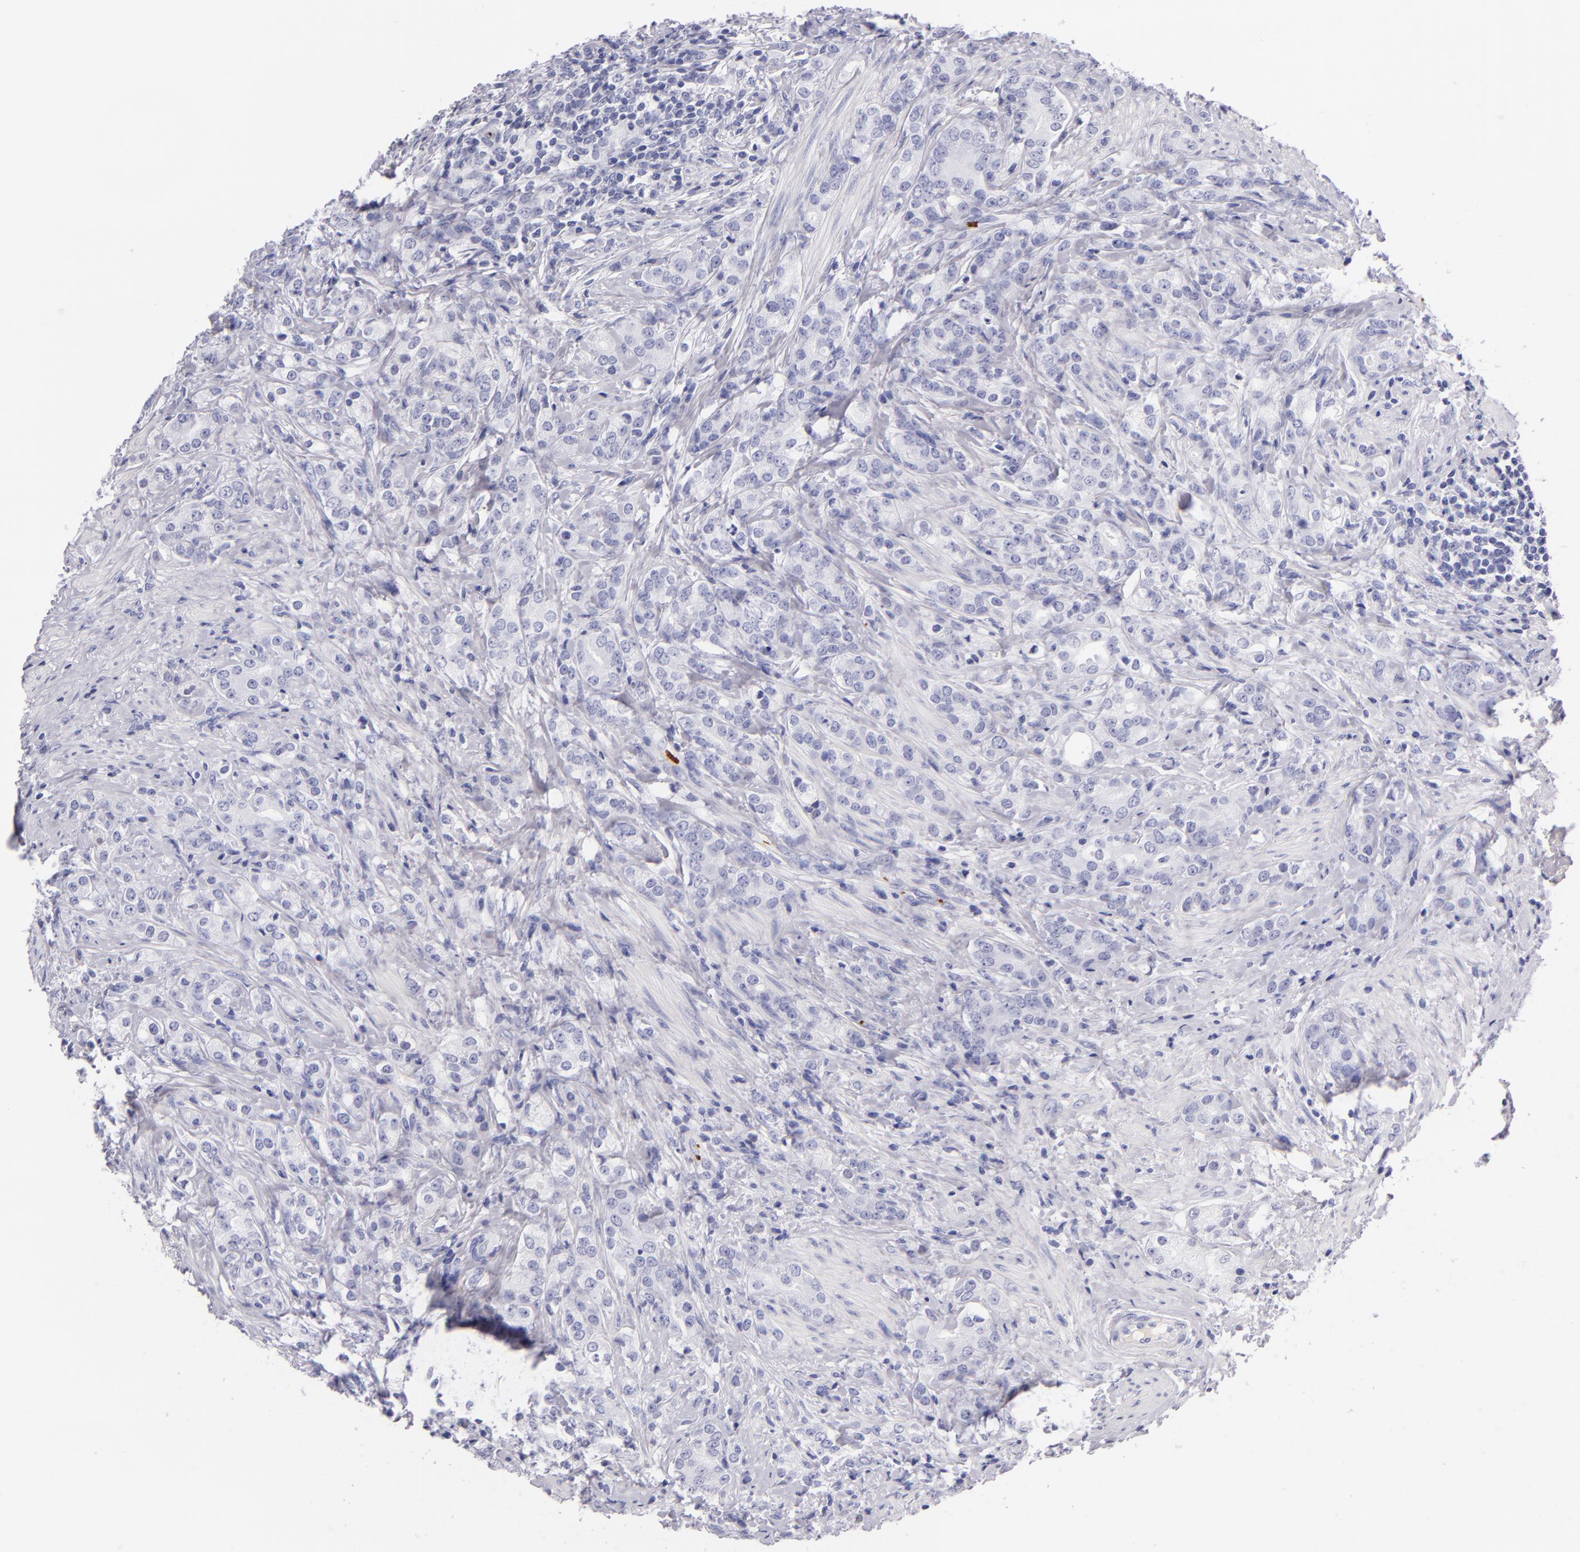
{"staining": {"intensity": "negative", "quantity": "none", "location": "none"}, "tissue": "prostate cancer", "cell_type": "Tumor cells", "image_type": "cancer", "snomed": [{"axis": "morphology", "description": "Adenocarcinoma, Medium grade"}, {"axis": "topography", "description": "Prostate"}], "caption": "IHC of human adenocarcinoma (medium-grade) (prostate) exhibits no staining in tumor cells. The staining is performed using DAB brown chromogen with nuclei counter-stained in using hematoxylin.", "gene": "GP1BA", "patient": {"sex": "male", "age": 59}}